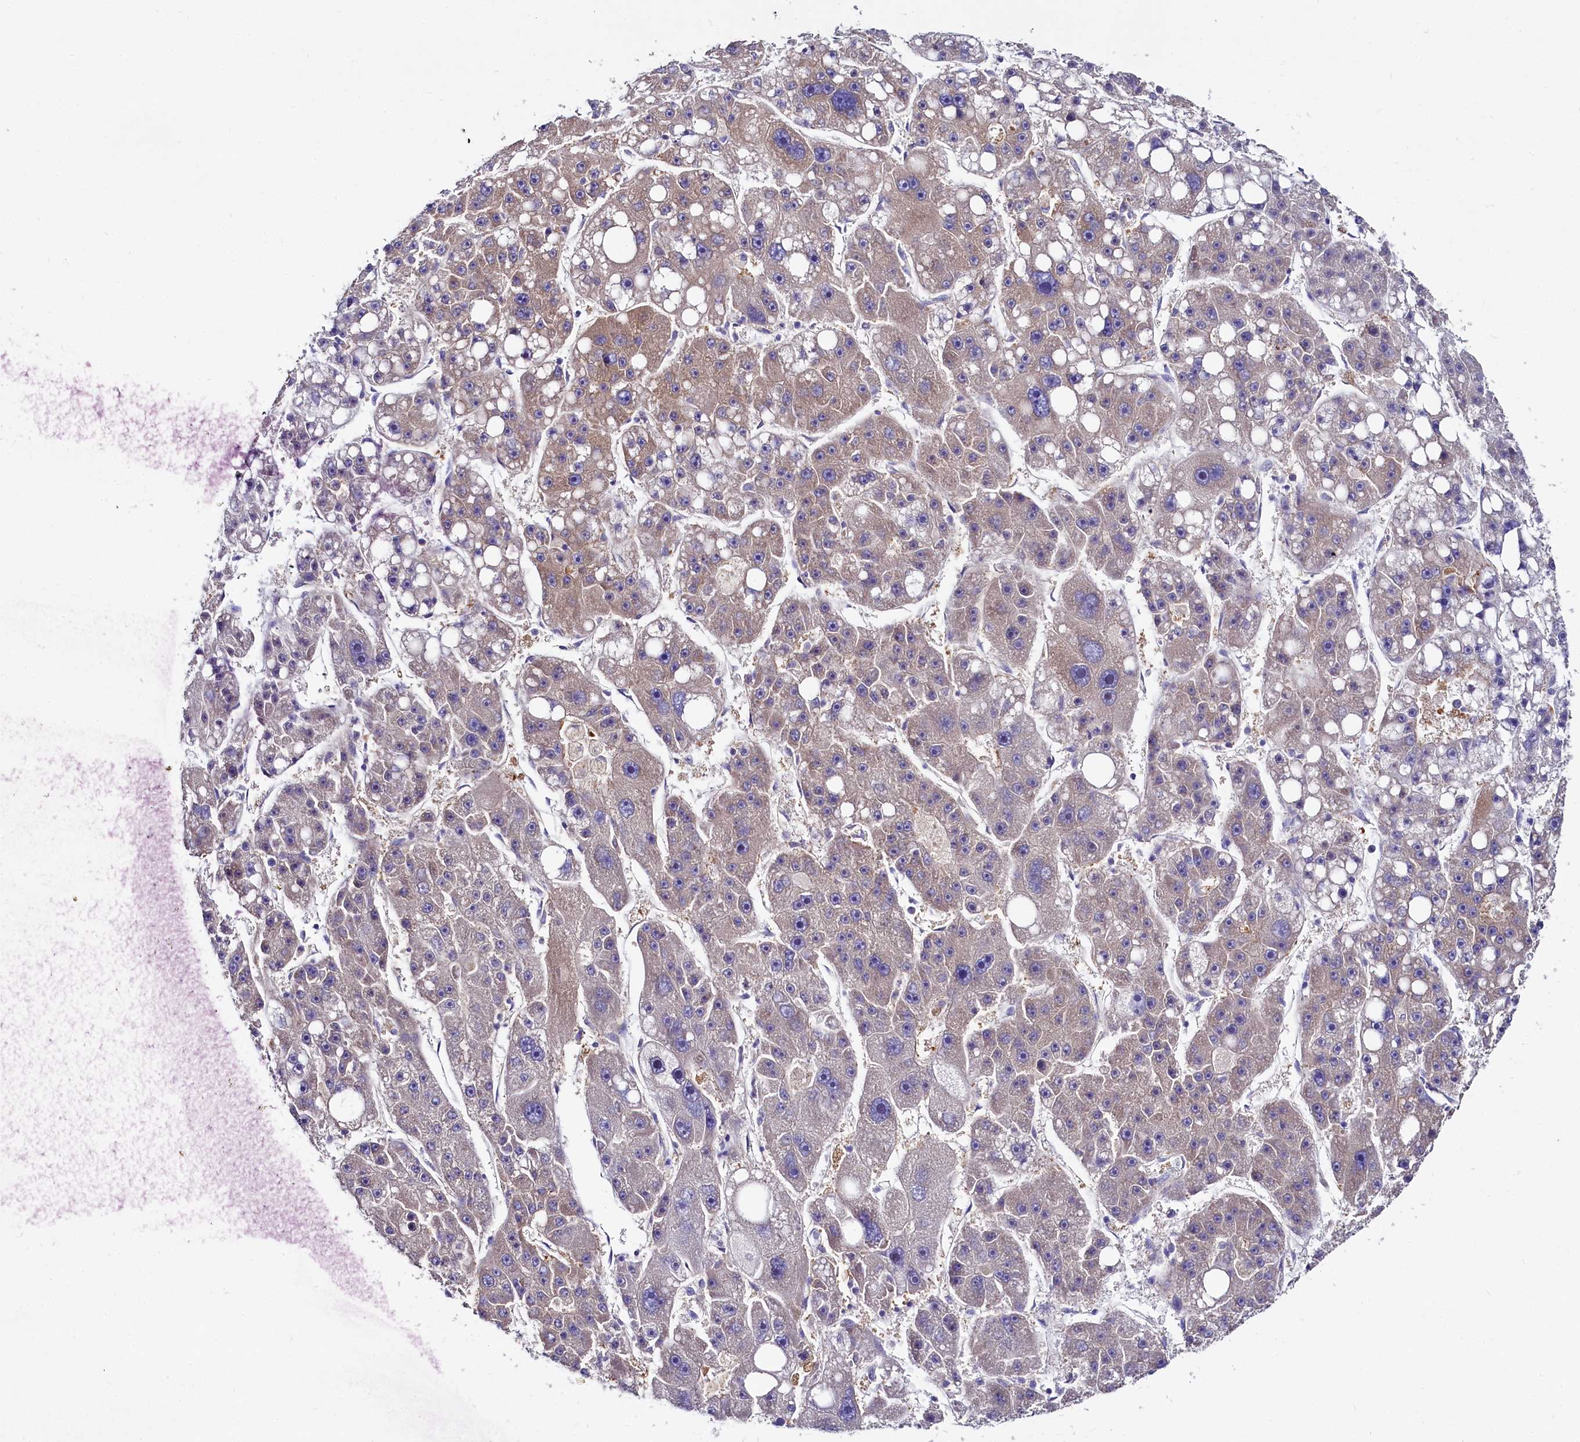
{"staining": {"intensity": "weak", "quantity": "25%-75%", "location": "cytoplasmic/membranous"}, "tissue": "liver cancer", "cell_type": "Tumor cells", "image_type": "cancer", "snomed": [{"axis": "morphology", "description": "Carcinoma, Hepatocellular, NOS"}, {"axis": "topography", "description": "Liver"}], "caption": "An image of human liver cancer (hepatocellular carcinoma) stained for a protein reveals weak cytoplasmic/membranous brown staining in tumor cells. (brown staining indicates protein expression, while blue staining denotes nuclei).", "gene": "QARS1", "patient": {"sex": "female", "age": 61}}